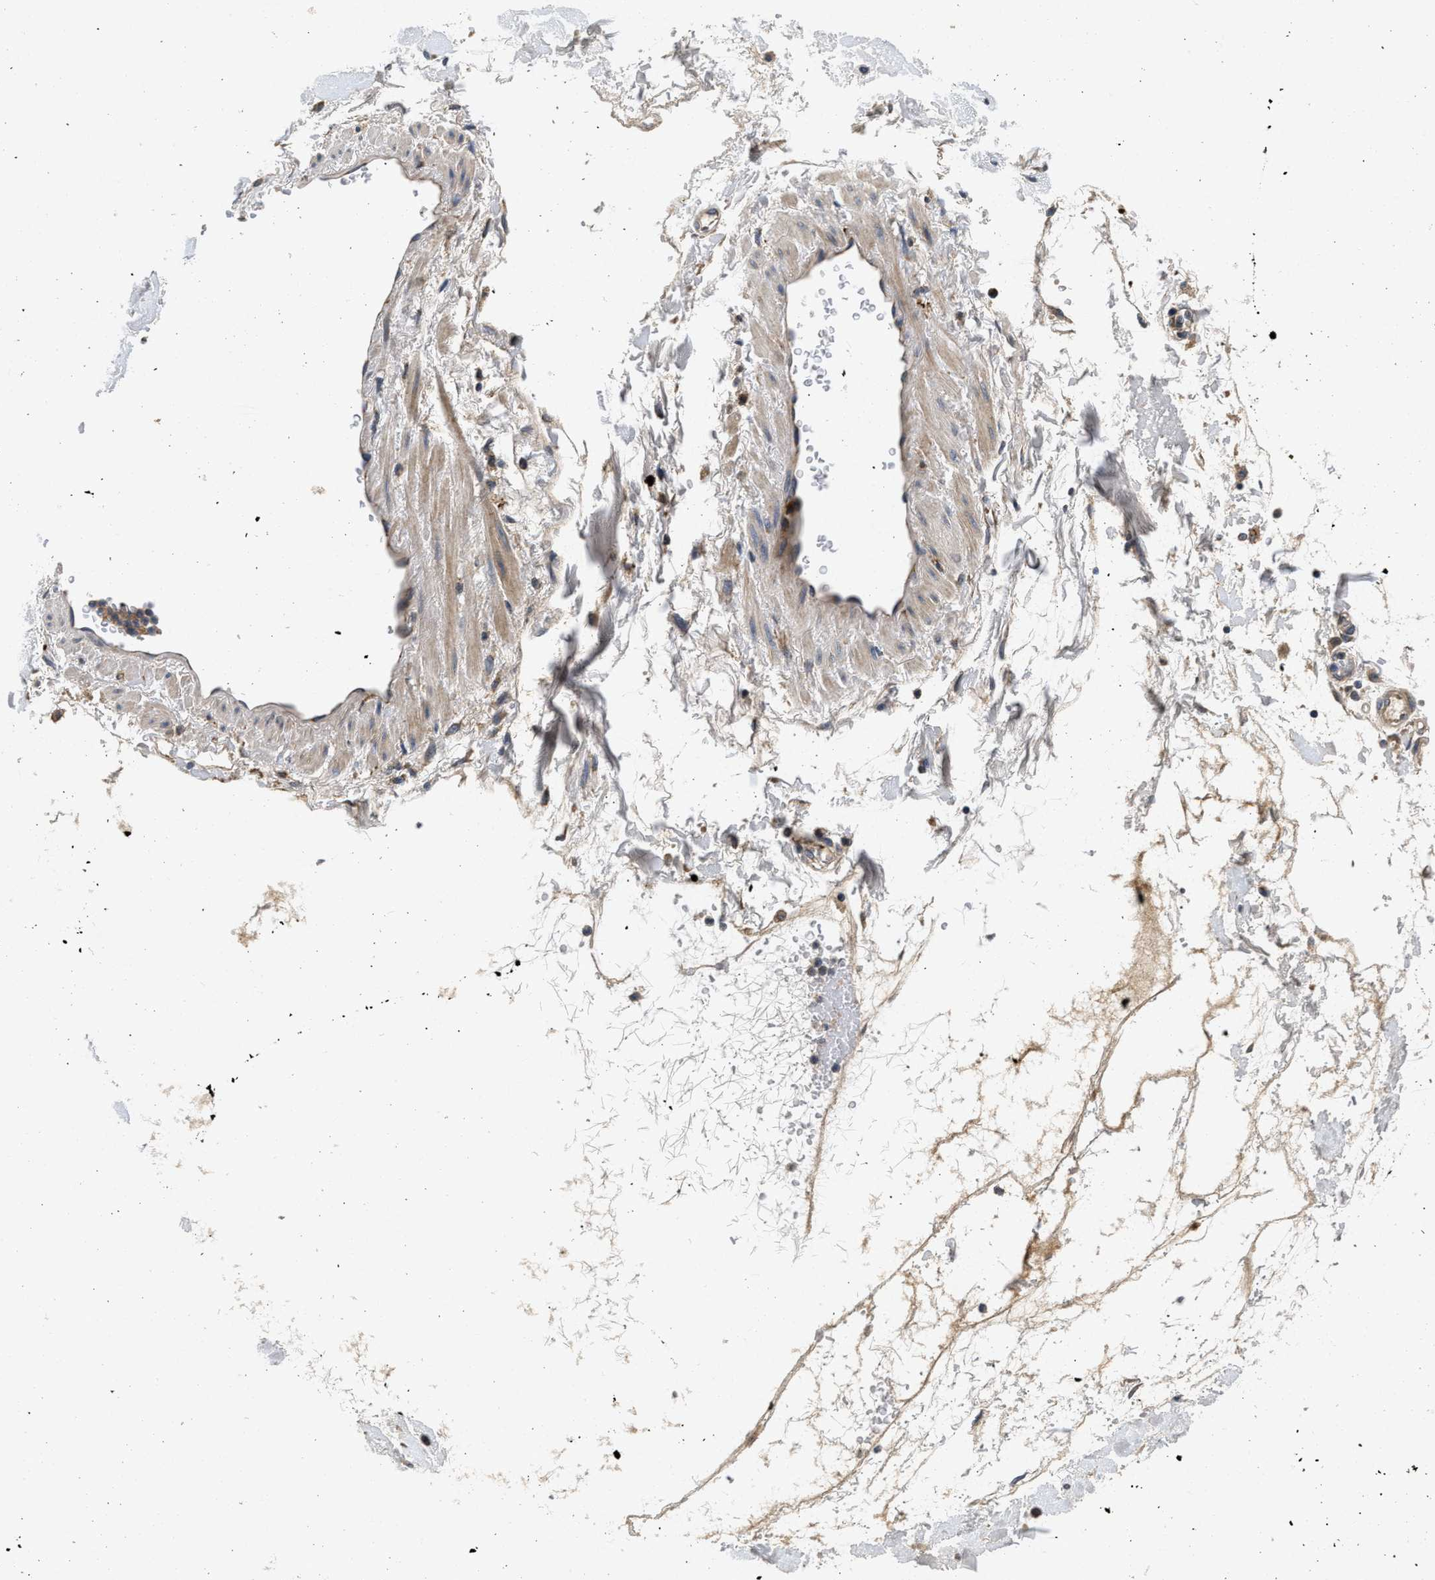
{"staining": {"intensity": "negative", "quantity": "none", "location": "none"}, "tissue": "adipose tissue", "cell_type": "Adipocytes", "image_type": "normal", "snomed": [{"axis": "morphology", "description": "Normal tissue, NOS"}, {"axis": "morphology", "description": "Adenocarcinoma, NOS"}, {"axis": "topography", "description": "Duodenum"}, {"axis": "topography", "description": "Peripheral nerve tissue"}], "caption": "A high-resolution histopathology image shows immunohistochemistry staining of benign adipose tissue, which demonstrates no significant positivity in adipocytes. (Stains: DAB immunohistochemistry (IHC) with hematoxylin counter stain, Microscopy: brightfield microscopy at high magnification).", "gene": "PDP1", "patient": {"sex": "female", "age": 60}}